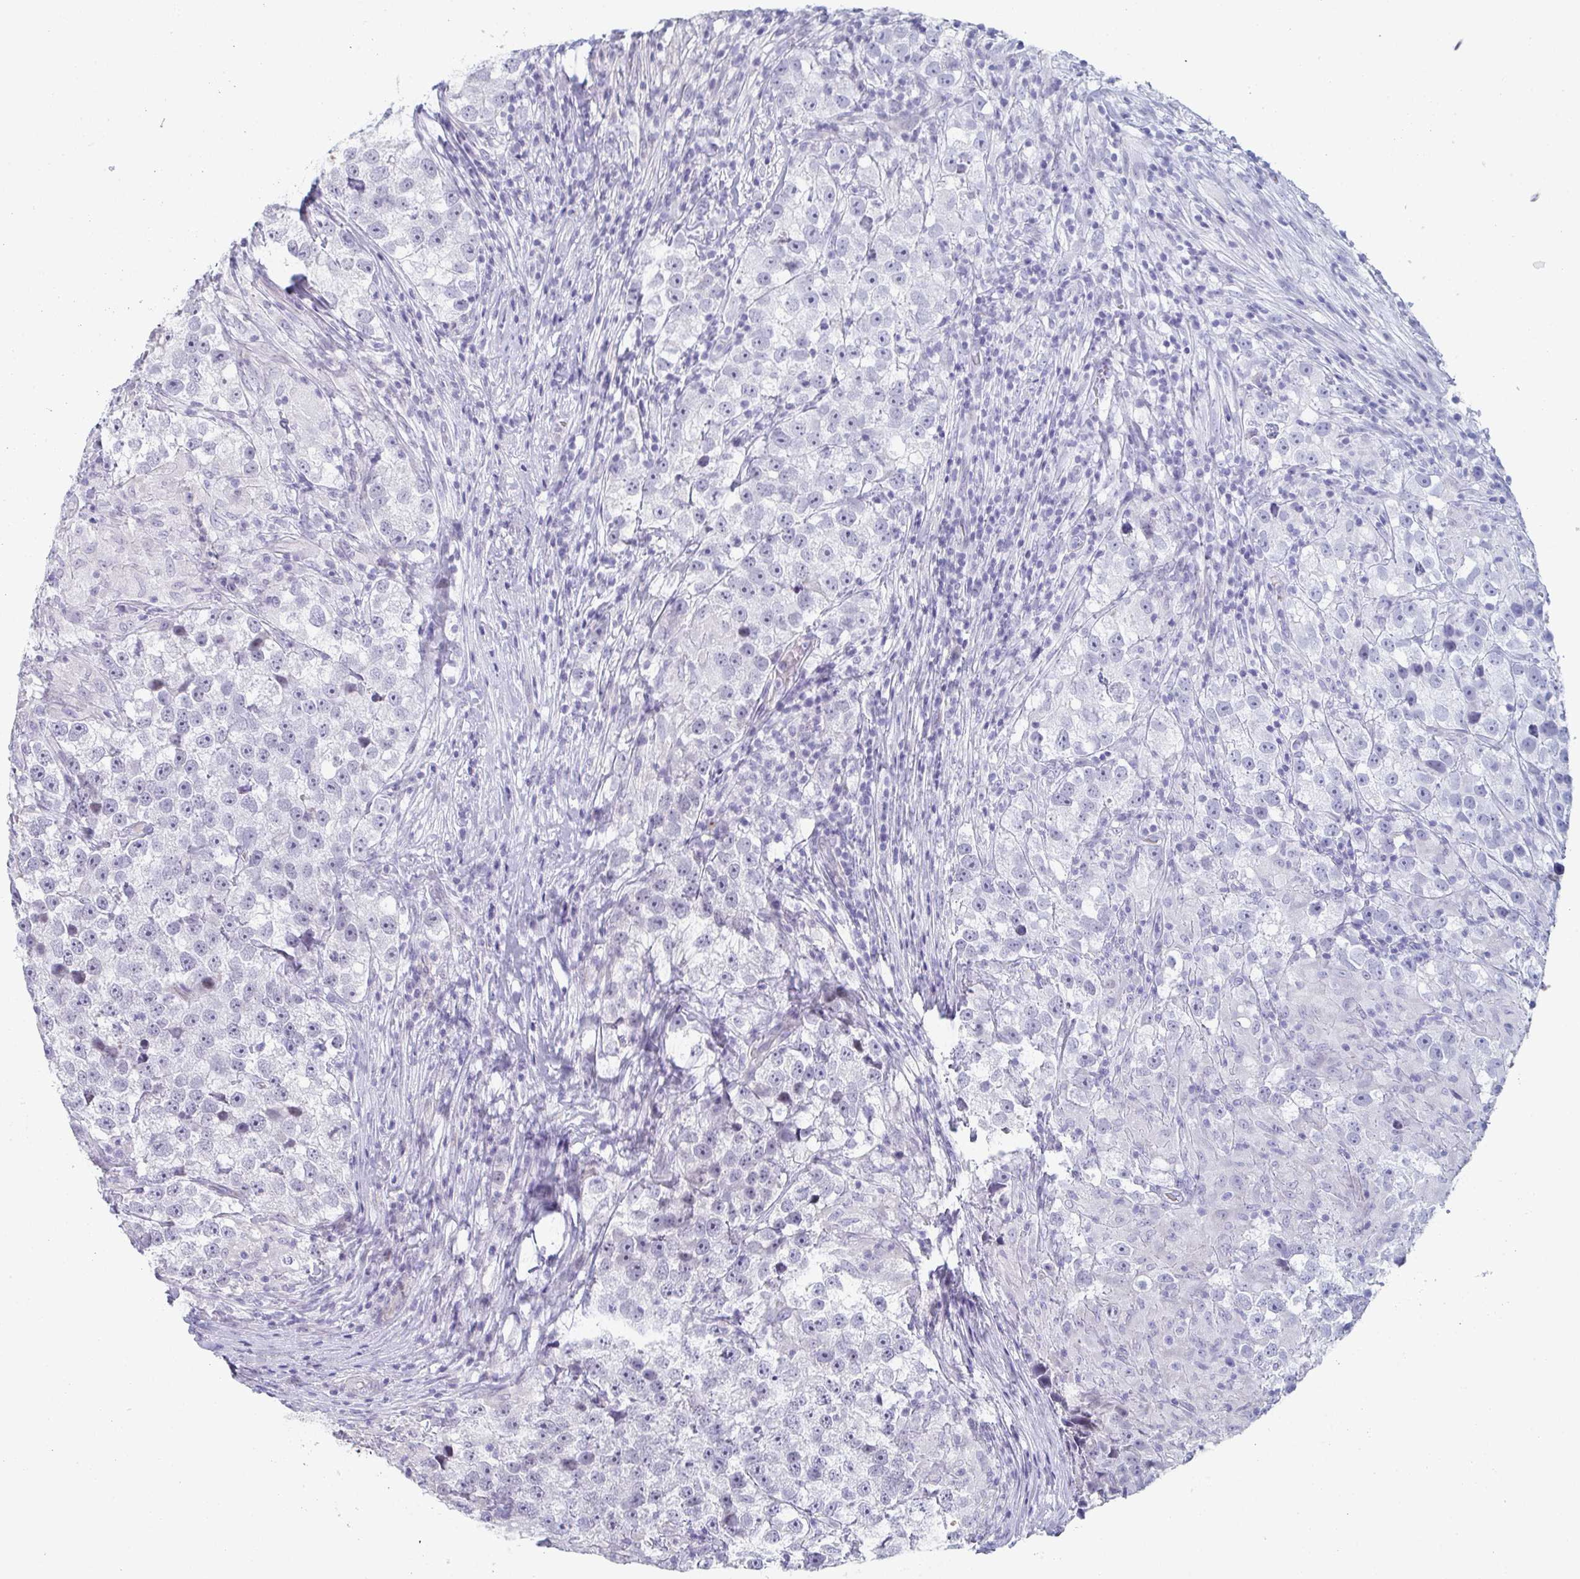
{"staining": {"intensity": "negative", "quantity": "none", "location": "none"}, "tissue": "testis cancer", "cell_type": "Tumor cells", "image_type": "cancer", "snomed": [{"axis": "morphology", "description": "Seminoma, NOS"}, {"axis": "topography", "description": "Testis"}], "caption": "Testis cancer (seminoma) was stained to show a protein in brown. There is no significant staining in tumor cells.", "gene": "A1CF", "patient": {"sex": "male", "age": 46}}